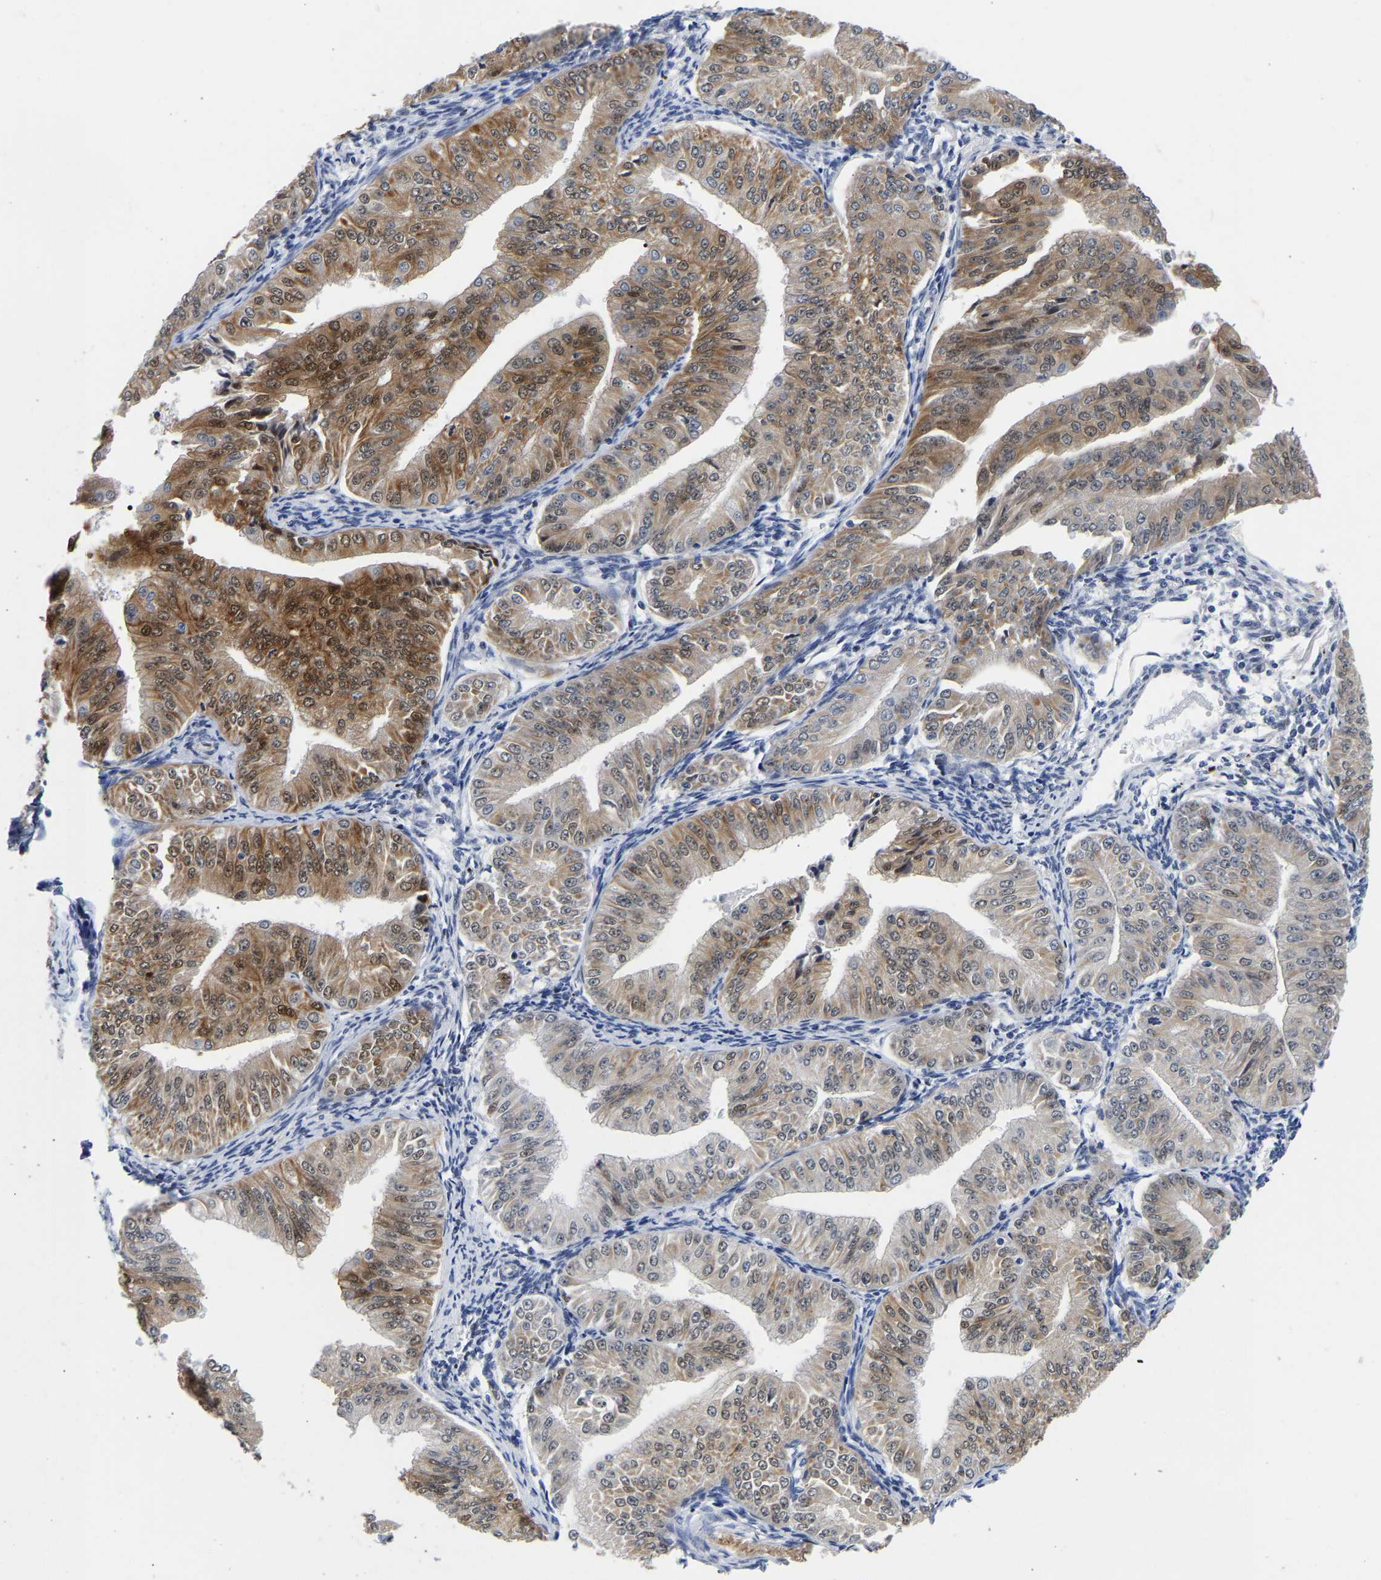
{"staining": {"intensity": "moderate", "quantity": "25%-75%", "location": "cytoplasmic/membranous,nuclear"}, "tissue": "endometrial cancer", "cell_type": "Tumor cells", "image_type": "cancer", "snomed": [{"axis": "morphology", "description": "Normal tissue, NOS"}, {"axis": "morphology", "description": "Adenocarcinoma, NOS"}, {"axis": "topography", "description": "Endometrium"}], "caption": "IHC histopathology image of adenocarcinoma (endometrial) stained for a protein (brown), which reveals medium levels of moderate cytoplasmic/membranous and nuclear staining in approximately 25%-75% of tumor cells.", "gene": "CCDC6", "patient": {"sex": "female", "age": 53}}